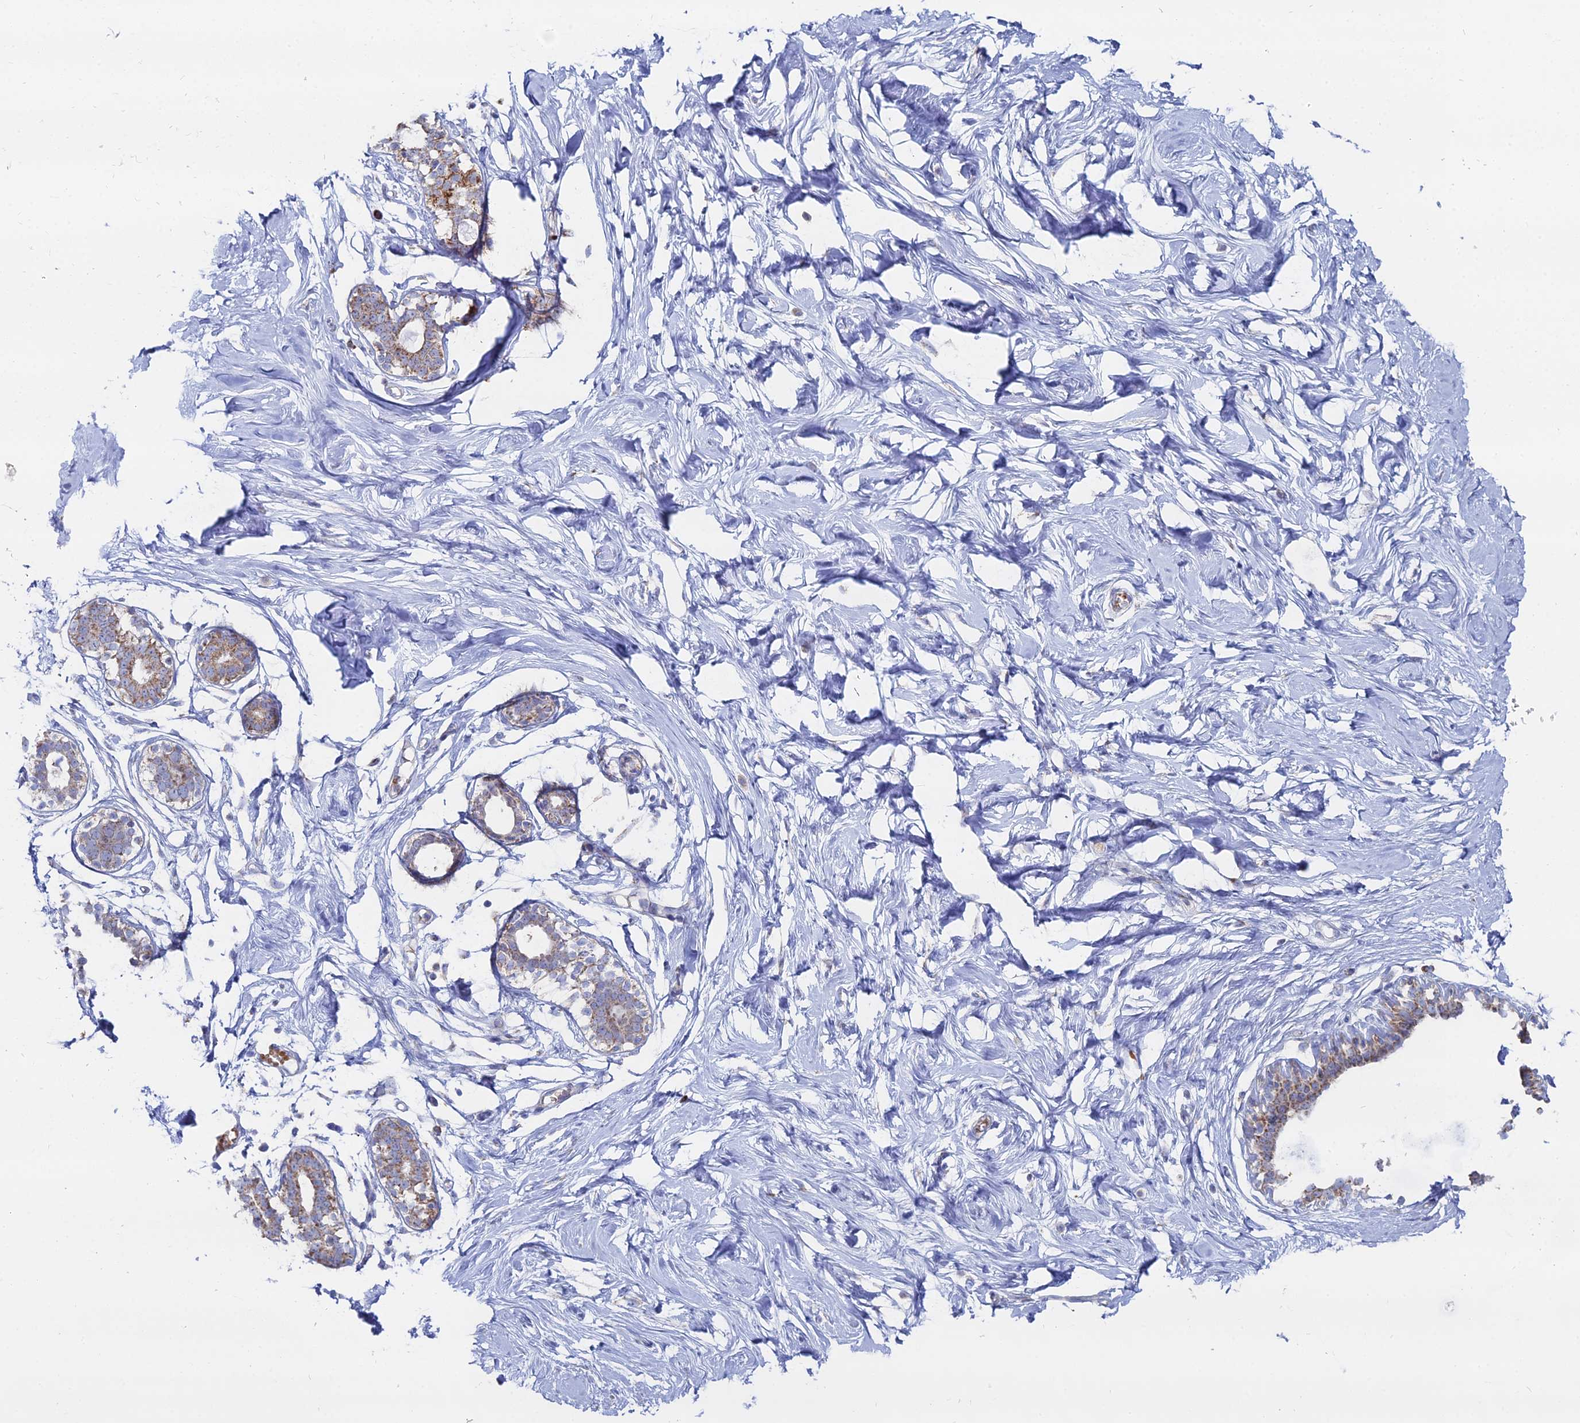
{"staining": {"intensity": "weak", "quantity": "25%-75%", "location": "cytoplasmic/membranous"}, "tissue": "breast", "cell_type": "Adipocytes", "image_type": "normal", "snomed": [{"axis": "morphology", "description": "Normal tissue, NOS"}, {"axis": "morphology", "description": "Adenoma, NOS"}, {"axis": "topography", "description": "Breast"}], "caption": "The photomicrograph reveals staining of normal breast, revealing weak cytoplasmic/membranous protein staining (brown color) within adipocytes.", "gene": "MPC1", "patient": {"sex": "female", "age": 23}}